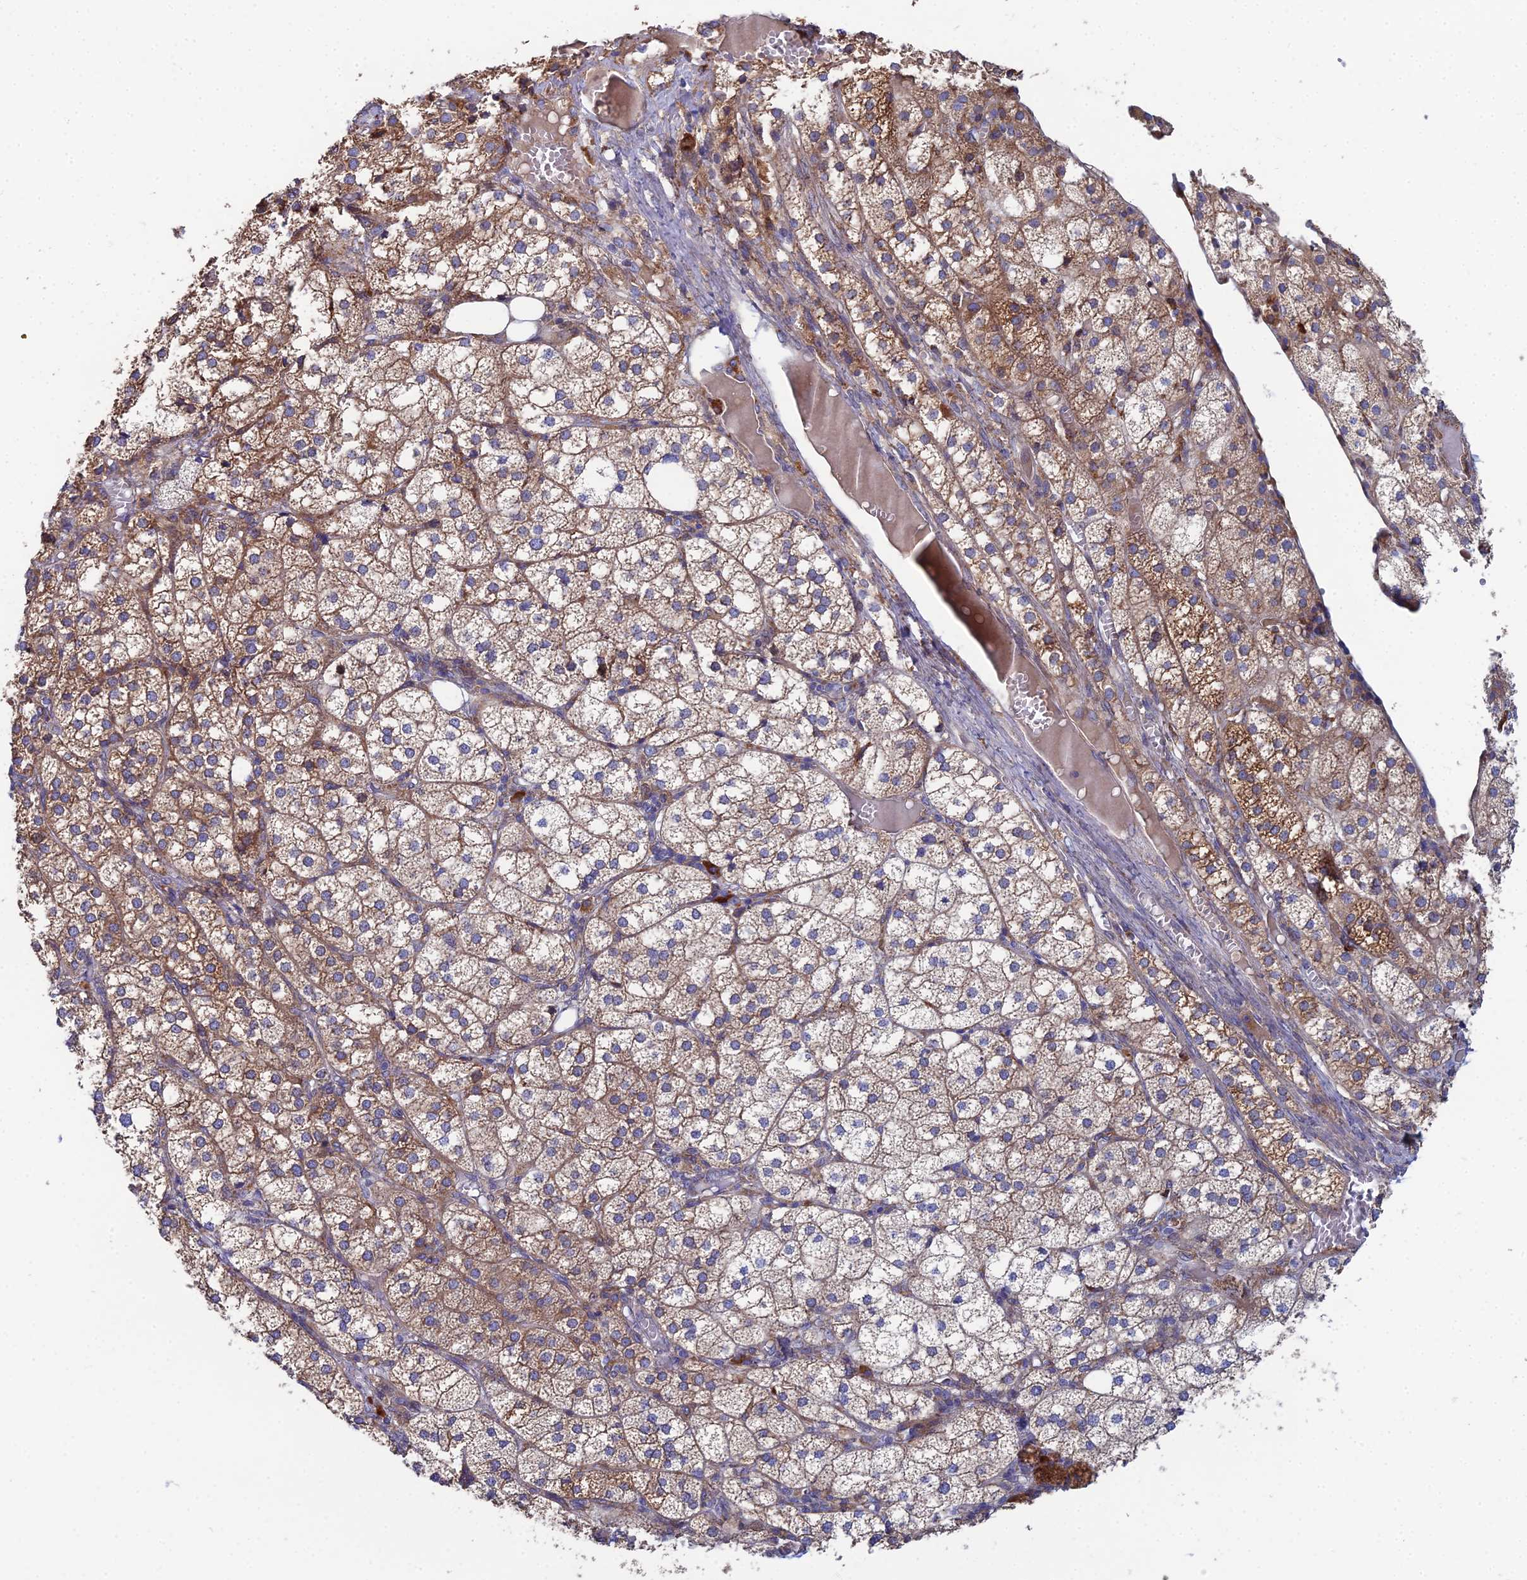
{"staining": {"intensity": "strong", "quantity": "25%-75%", "location": "cytoplasmic/membranous"}, "tissue": "adrenal gland", "cell_type": "Glandular cells", "image_type": "normal", "snomed": [{"axis": "morphology", "description": "Normal tissue, NOS"}, {"axis": "topography", "description": "Adrenal gland"}], "caption": "IHC image of benign adrenal gland: adrenal gland stained using immunohistochemistry (IHC) shows high levels of strong protein expression localized specifically in the cytoplasmic/membranous of glandular cells, appearing as a cytoplasmic/membranous brown color.", "gene": "CLCN3", "patient": {"sex": "female", "age": 61}}